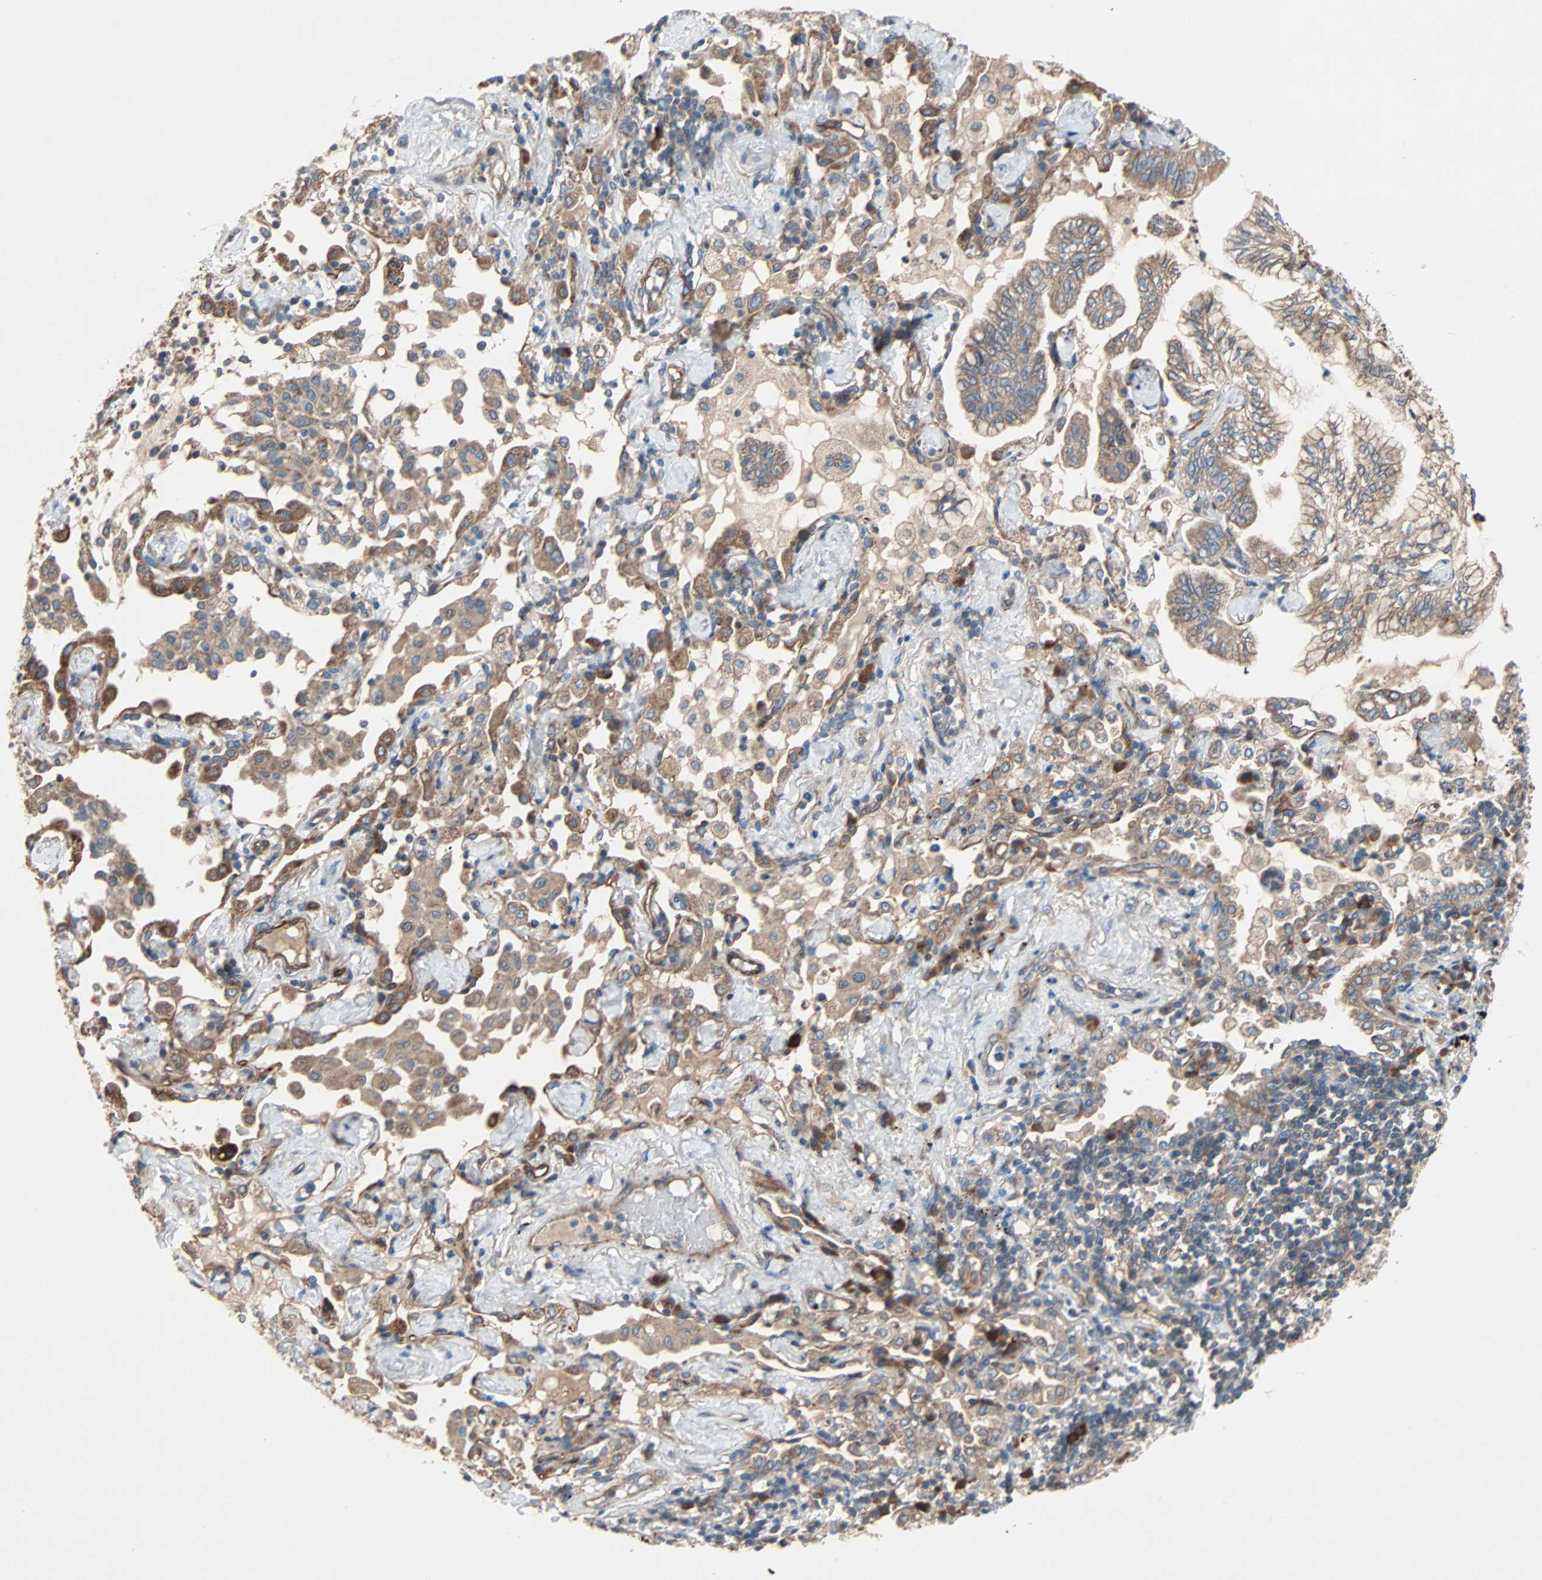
{"staining": {"intensity": "moderate", "quantity": ">75%", "location": "cytoplasmic/membranous"}, "tissue": "lung cancer", "cell_type": "Tumor cells", "image_type": "cancer", "snomed": [{"axis": "morphology", "description": "Normal tissue, NOS"}, {"axis": "morphology", "description": "Adenocarcinoma, NOS"}, {"axis": "topography", "description": "Bronchus"}, {"axis": "topography", "description": "Lung"}], "caption": "This is an image of immunohistochemistry (IHC) staining of lung cancer, which shows moderate positivity in the cytoplasmic/membranous of tumor cells.", "gene": "XYLT1", "patient": {"sex": "female", "age": 70}}